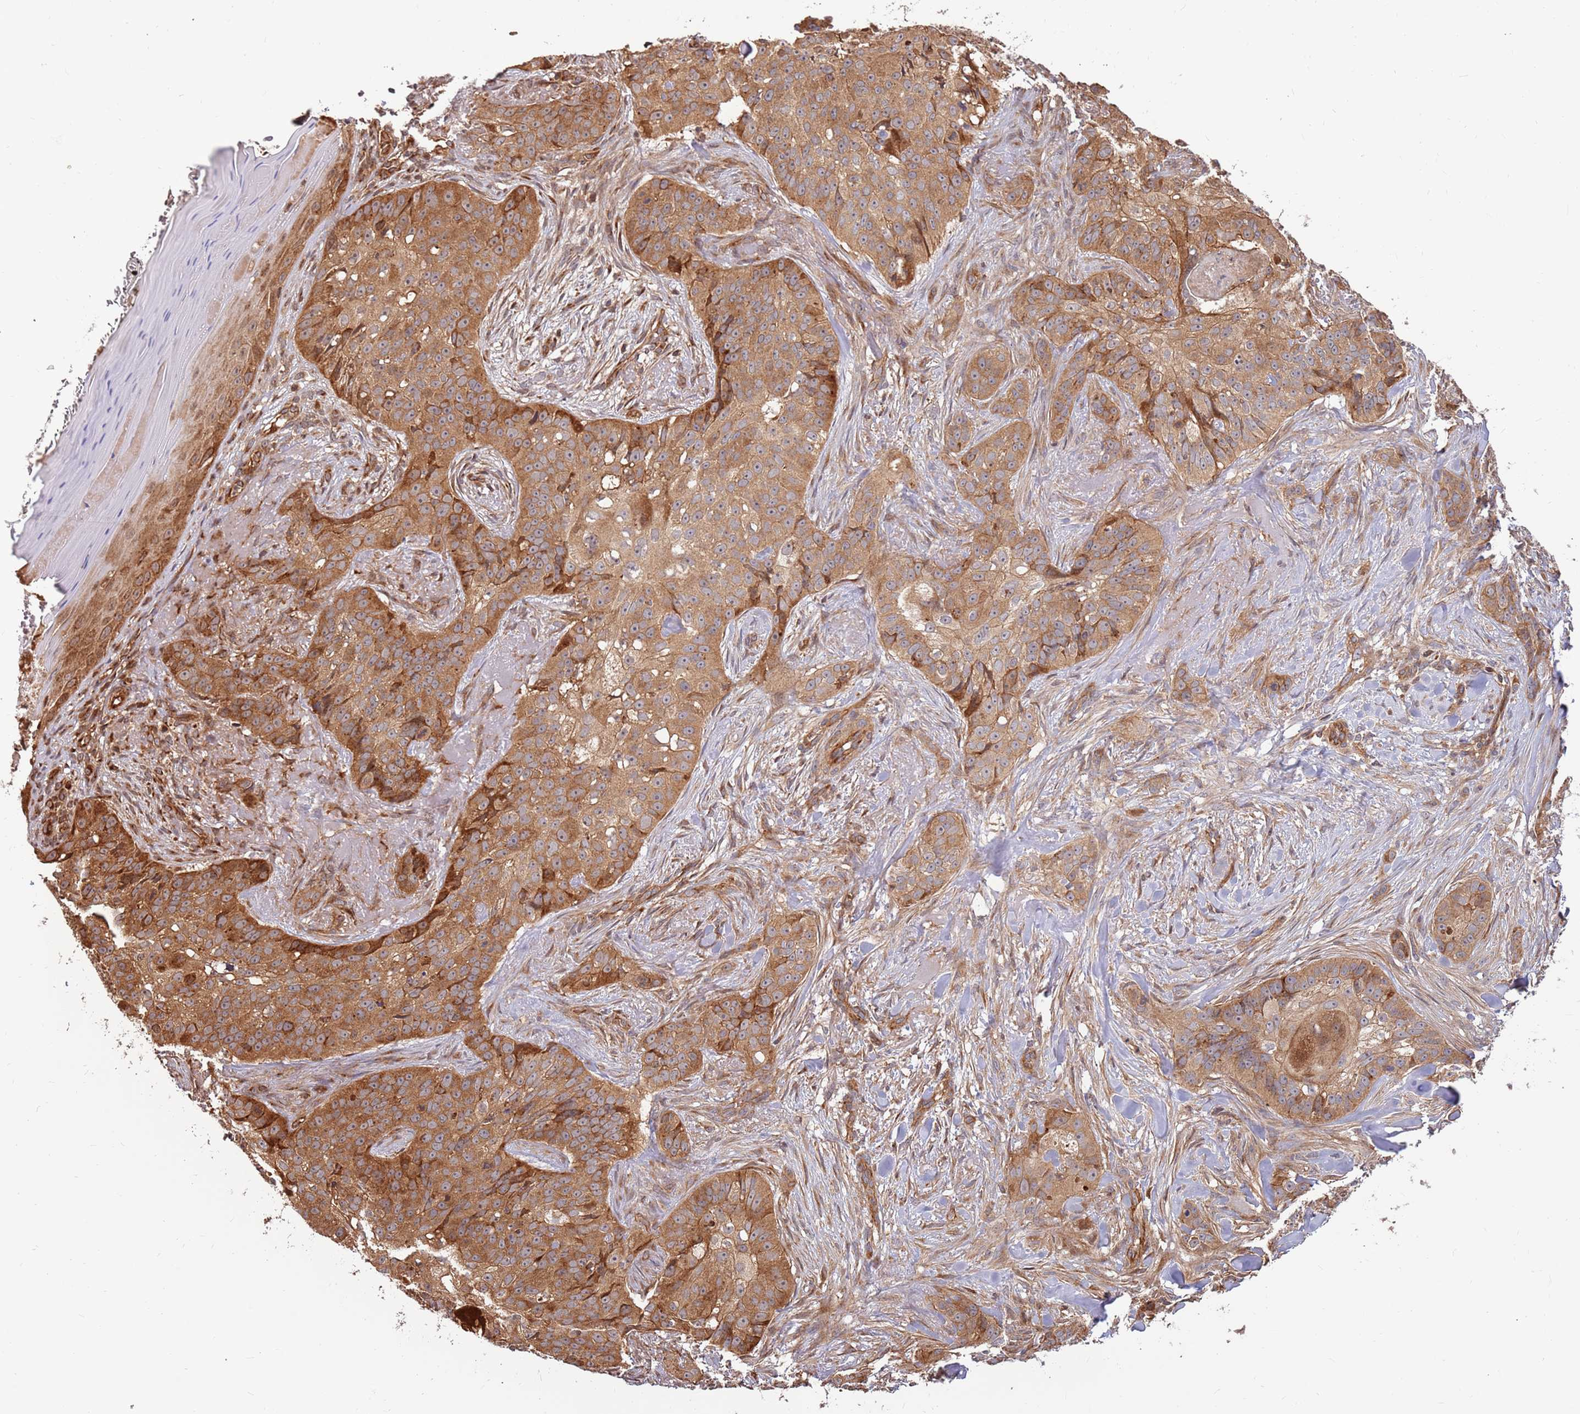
{"staining": {"intensity": "moderate", "quantity": ">75%", "location": "cytoplasmic/membranous"}, "tissue": "skin cancer", "cell_type": "Tumor cells", "image_type": "cancer", "snomed": [{"axis": "morphology", "description": "Basal cell carcinoma"}, {"axis": "topography", "description": "Skin"}], "caption": "Immunohistochemistry (DAB (3,3'-diaminobenzidine)) staining of human skin basal cell carcinoma displays moderate cytoplasmic/membranous protein positivity in about >75% of tumor cells. (DAB (3,3'-diaminobenzidine) = brown stain, brightfield microscopy at high magnification).", "gene": "HAUS3", "patient": {"sex": "female", "age": 92}}